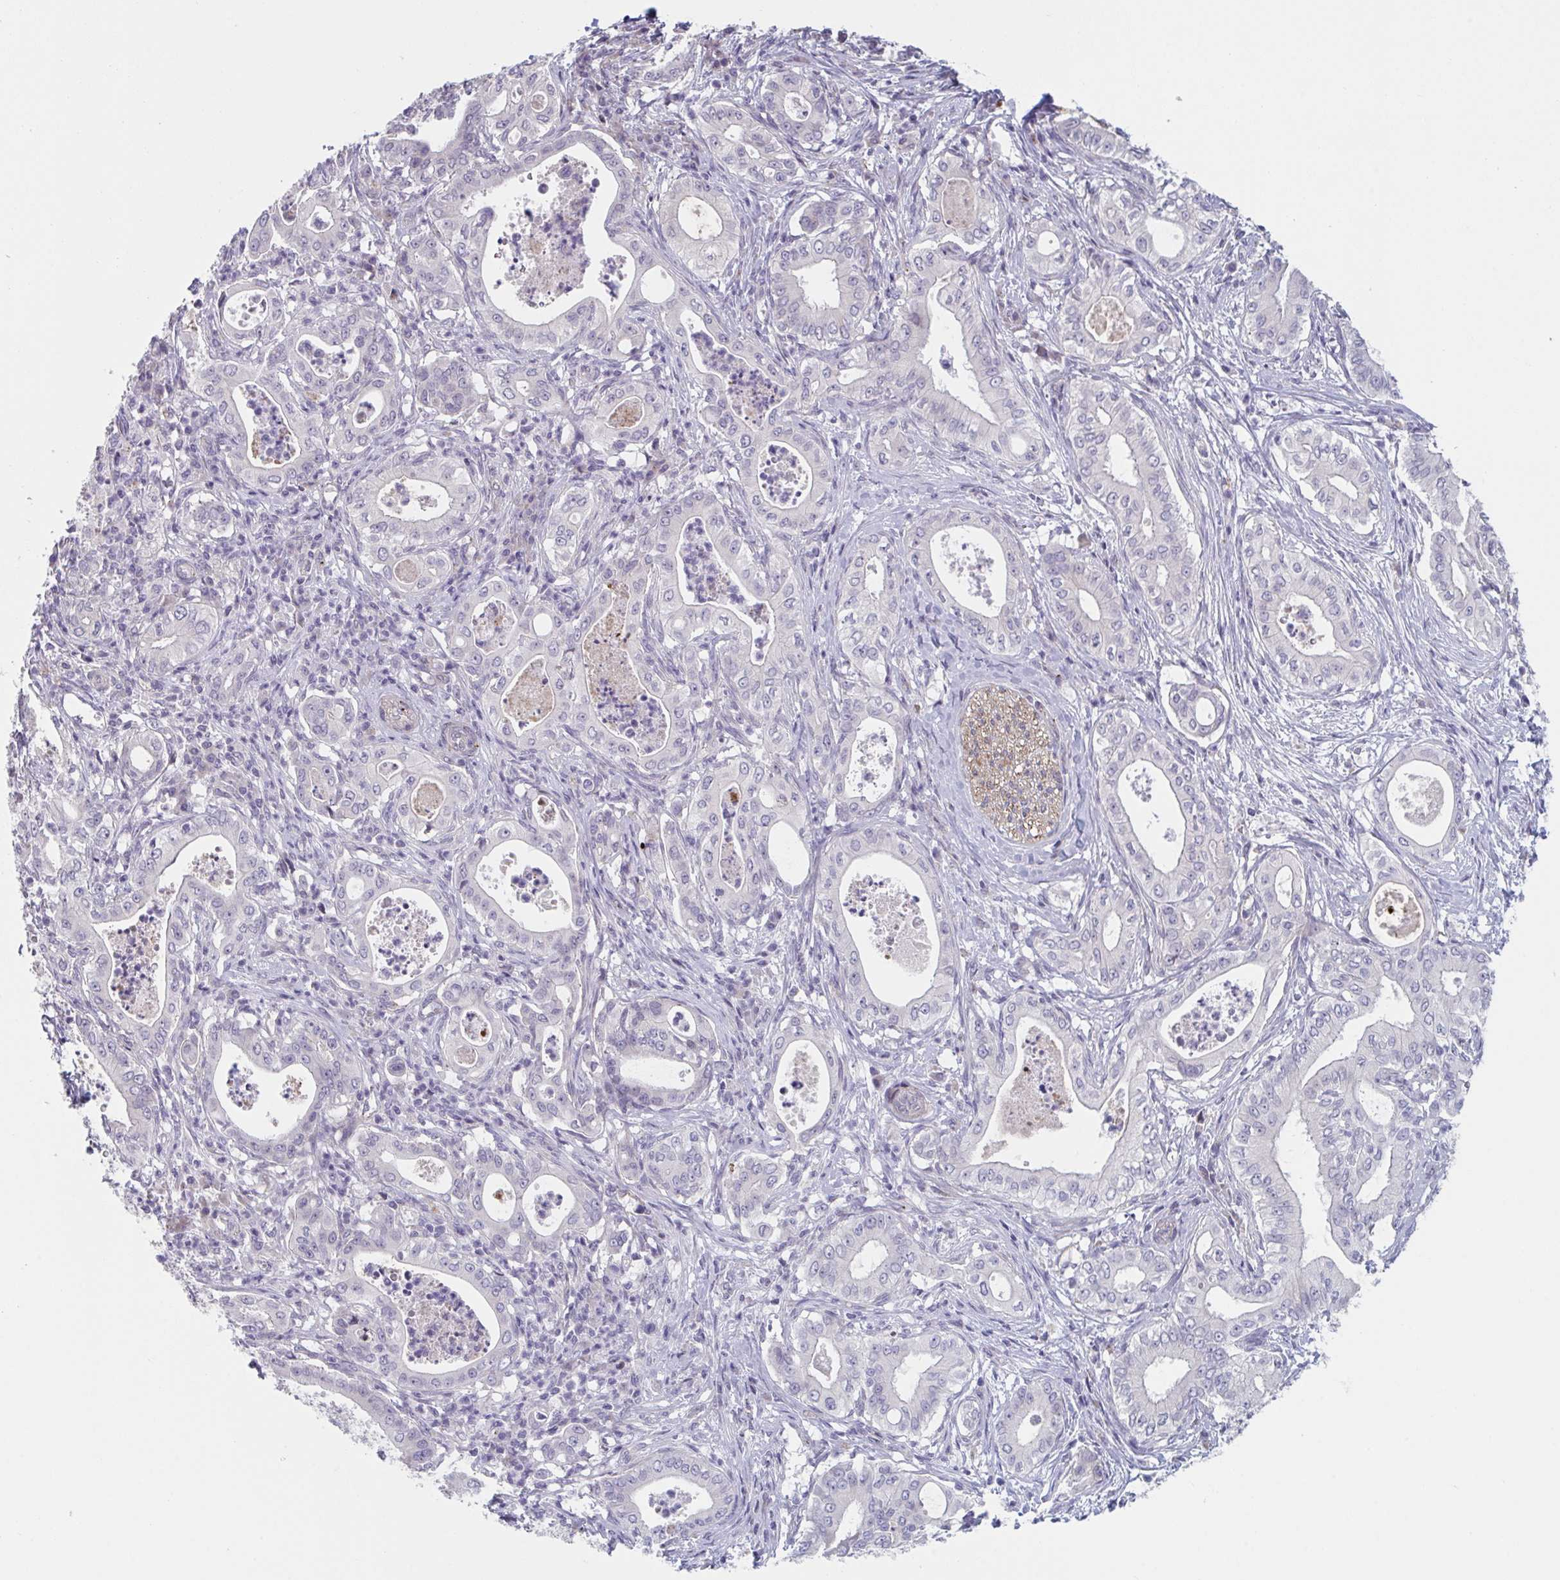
{"staining": {"intensity": "negative", "quantity": "none", "location": "none"}, "tissue": "pancreatic cancer", "cell_type": "Tumor cells", "image_type": "cancer", "snomed": [{"axis": "morphology", "description": "Adenocarcinoma, NOS"}, {"axis": "topography", "description": "Pancreas"}], "caption": "Immunohistochemical staining of pancreatic adenocarcinoma exhibits no significant positivity in tumor cells. (Brightfield microscopy of DAB IHC at high magnification).", "gene": "TNFSF10", "patient": {"sex": "male", "age": 71}}